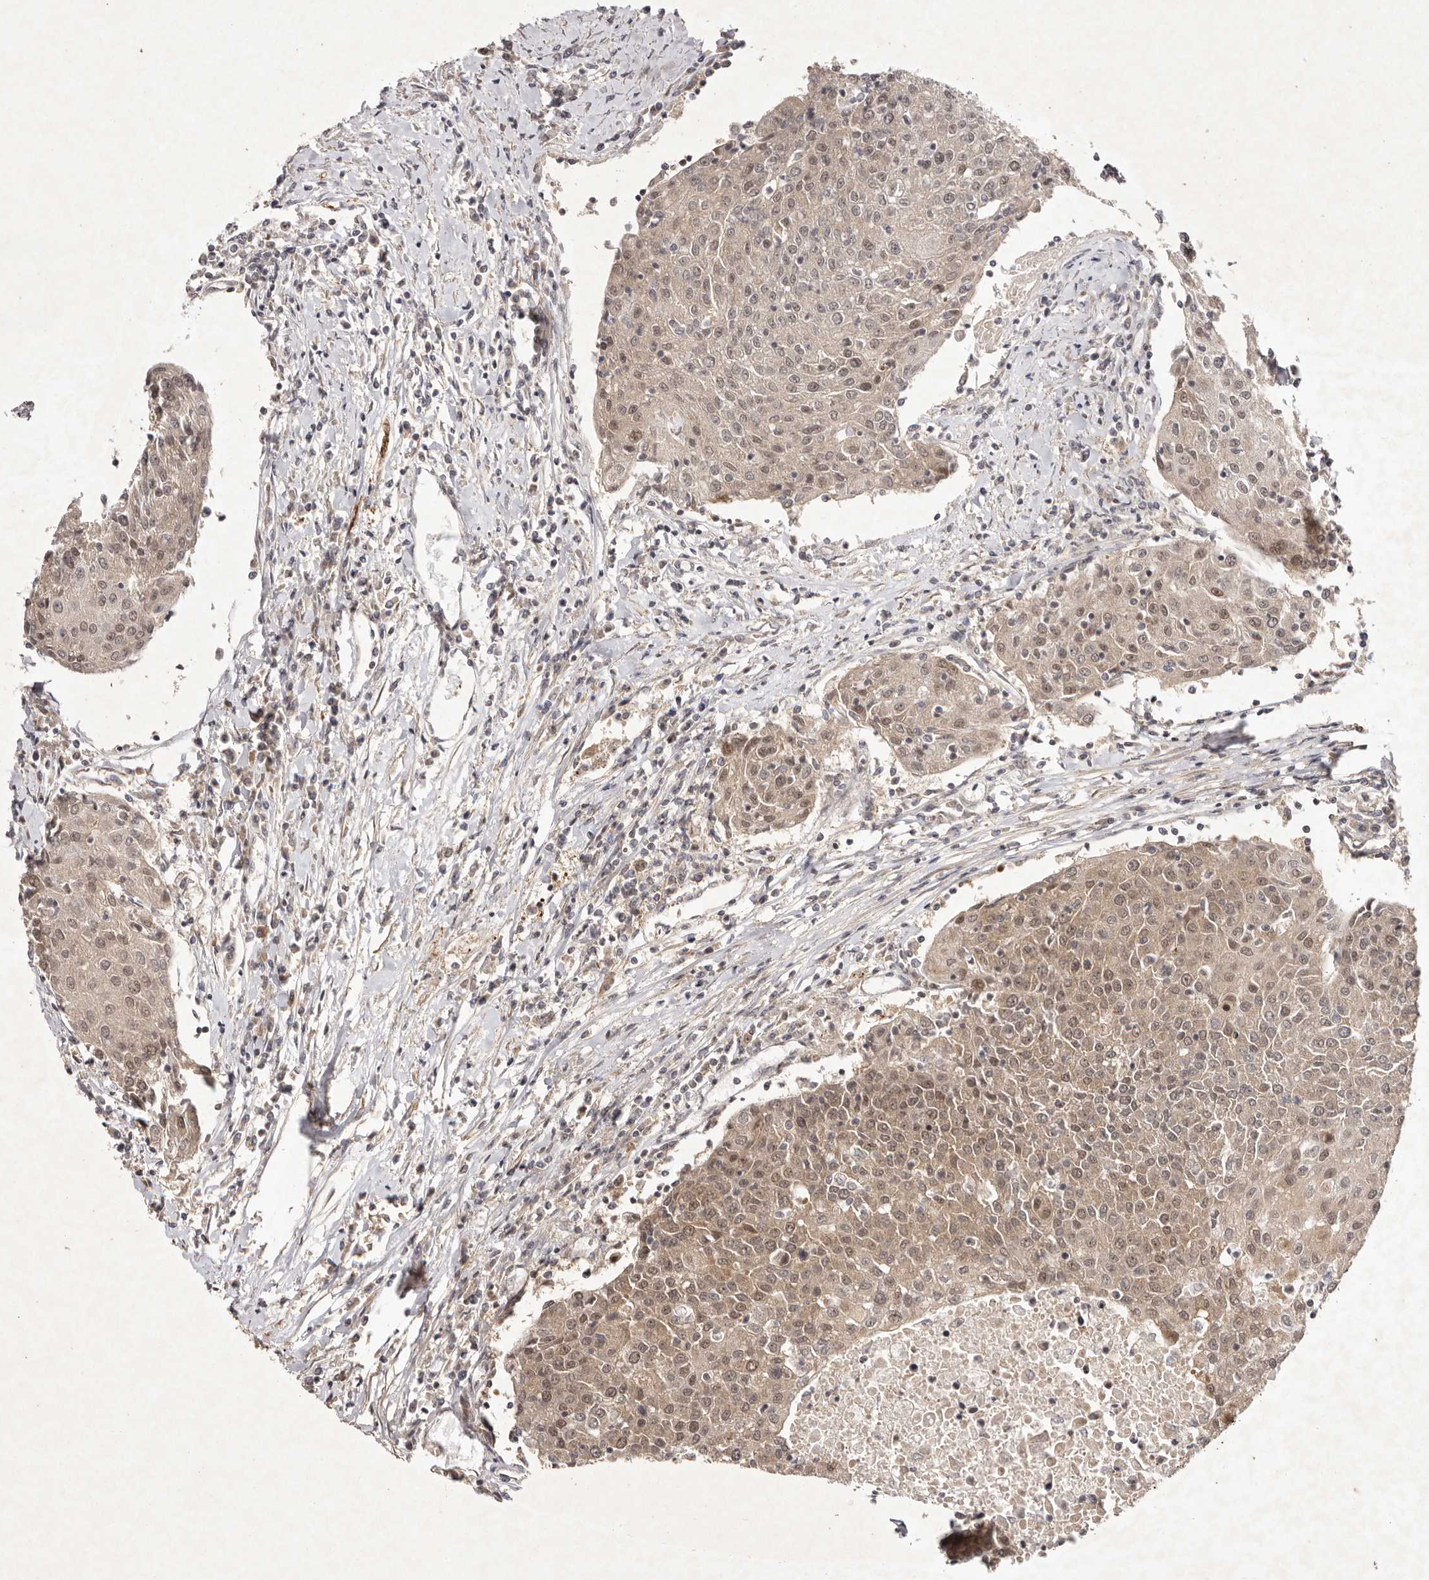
{"staining": {"intensity": "weak", "quantity": "25%-75%", "location": "cytoplasmic/membranous,nuclear"}, "tissue": "urothelial cancer", "cell_type": "Tumor cells", "image_type": "cancer", "snomed": [{"axis": "morphology", "description": "Urothelial carcinoma, High grade"}, {"axis": "topography", "description": "Urinary bladder"}], "caption": "Urothelial cancer was stained to show a protein in brown. There is low levels of weak cytoplasmic/membranous and nuclear expression in approximately 25%-75% of tumor cells.", "gene": "BUD31", "patient": {"sex": "female", "age": 85}}